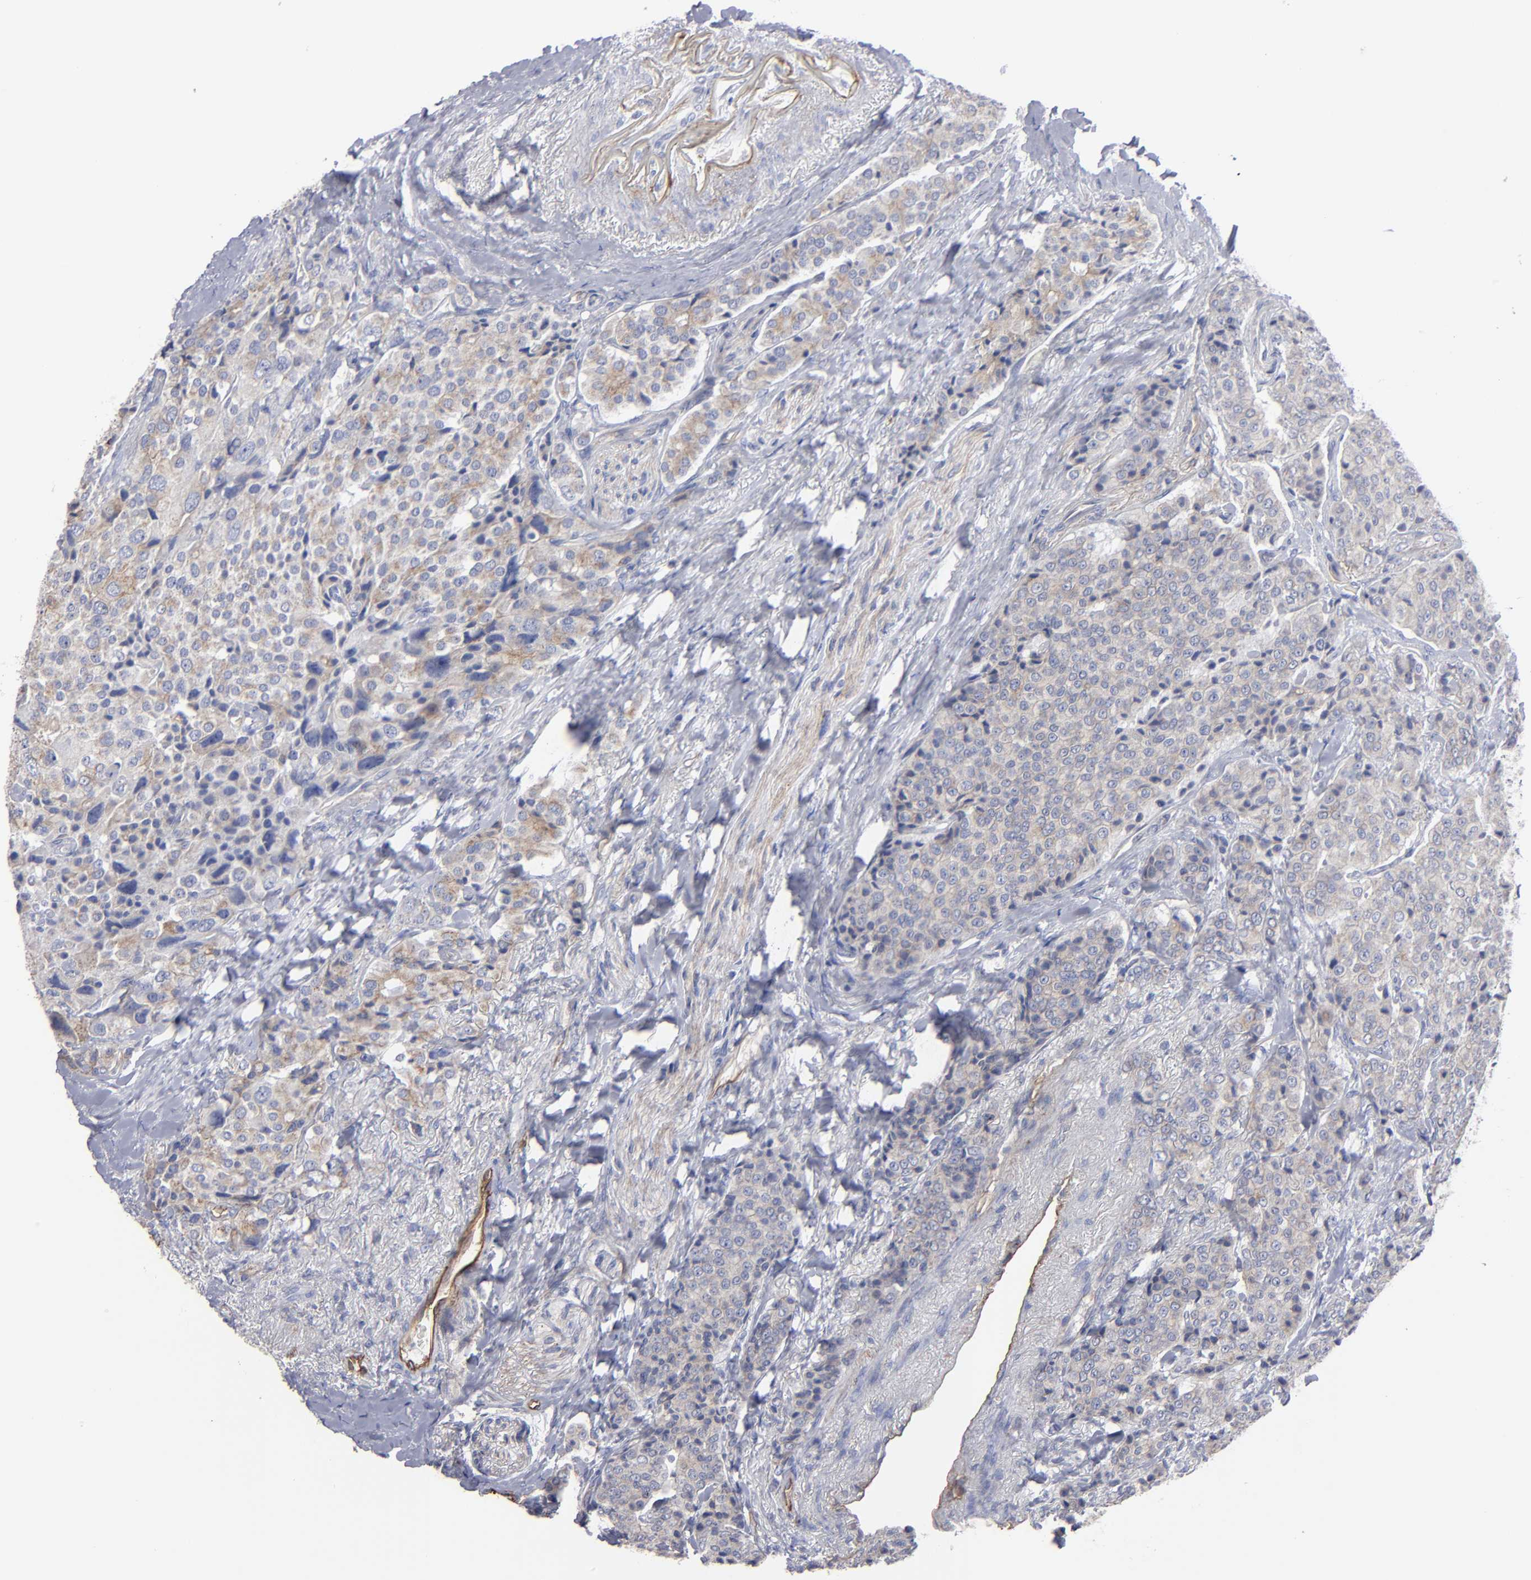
{"staining": {"intensity": "weak", "quantity": "25%-75%", "location": "cytoplasmic/membranous"}, "tissue": "carcinoid", "cell_type": "Tumor cells", "image_type": "cancer", "snomed": [{"axis": "morphology", "description": "Carcinoid, malignant, NOS"}, {"axis": "topography", "description": "Colon"}], "caption": "A micrograph showing weak cytoplasmic/membranous staining in approximately 25%-75% of tumor cells in malignant carcinoid, as visualized by brown immunohistochemical staining.", "gene": "TM4SF1", "patient": {"sex": "female", "age": 61}}